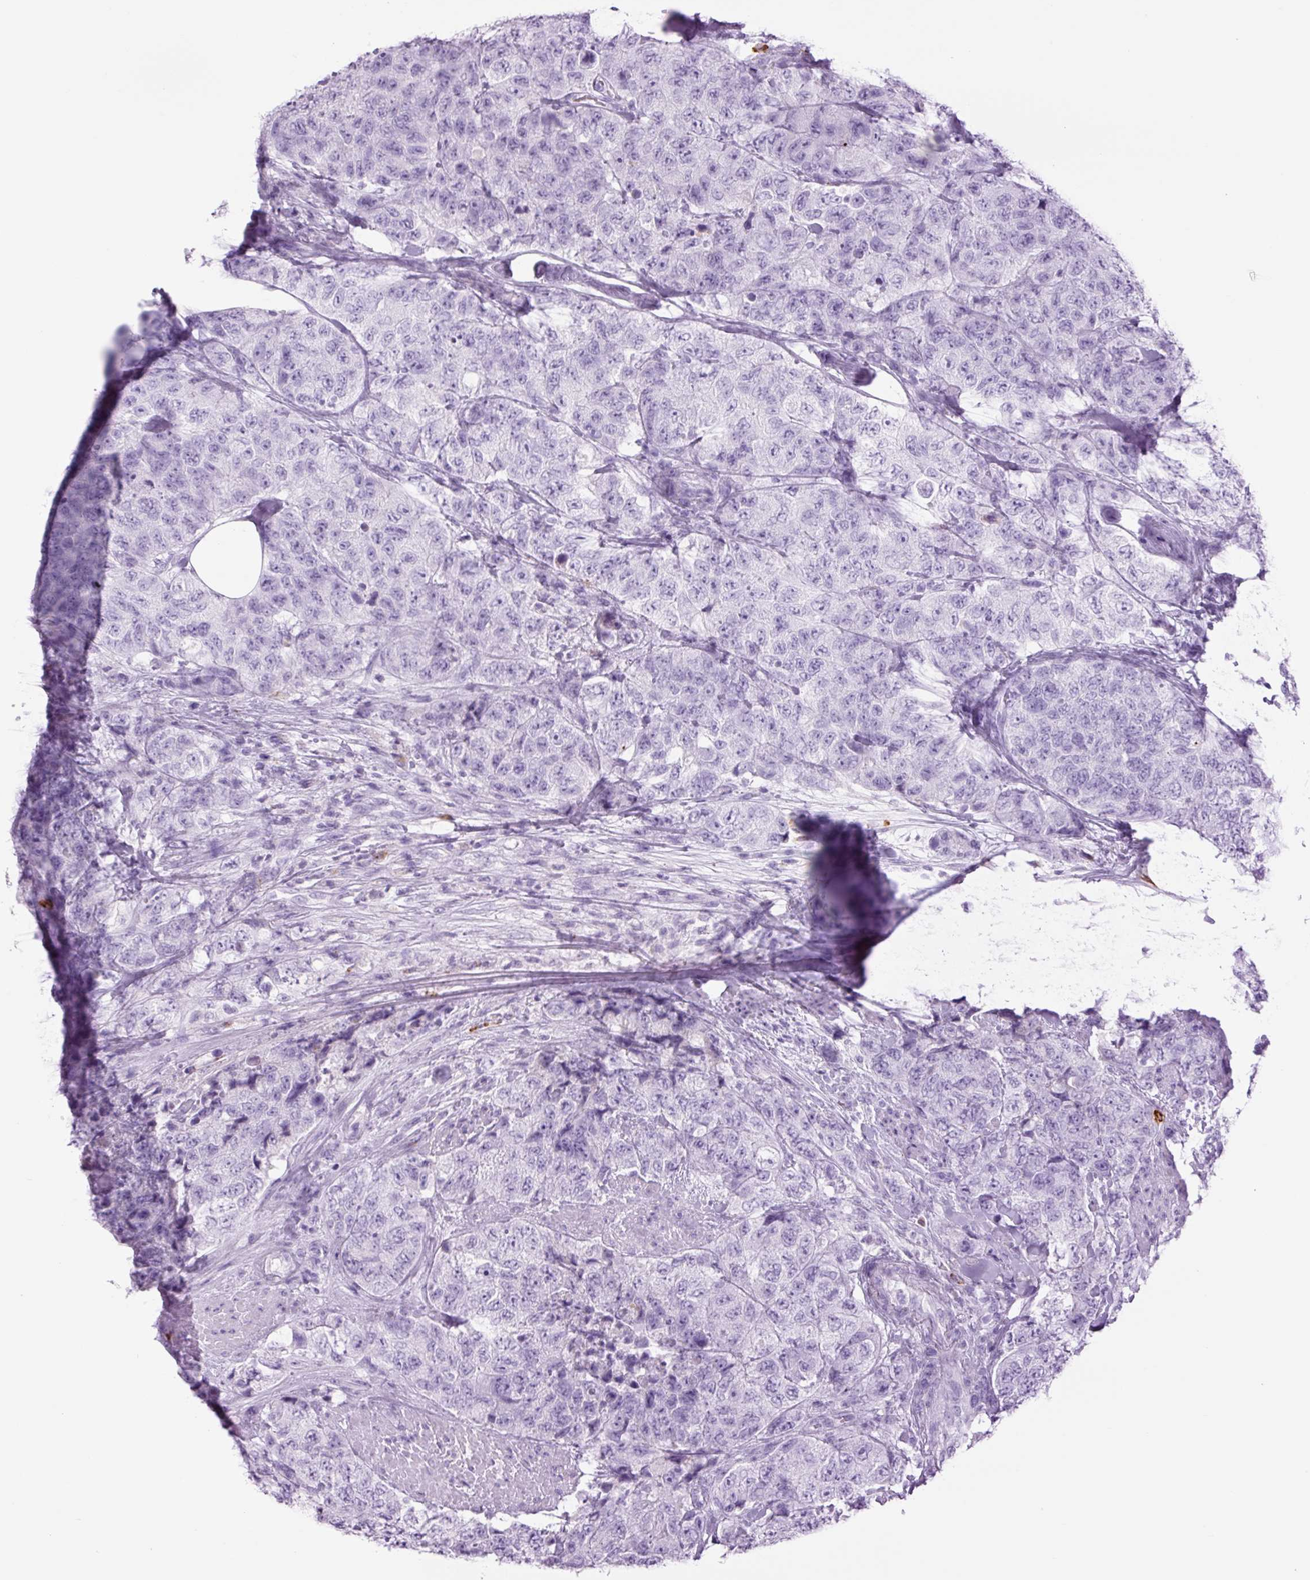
{"staining": {"intensity": "negative", "quantity": "none", "location": "none"}, "tissue": "urothelial cancer", "cell_type": "Tumor cells", "image_type": "cancer", "snomed": [{"axis": "morphology", "description": "Urothelial carcinoma, High grade"}, {"axis": "topography", "description": "Urinary bladder"}], "caption": "Micrograph shows no significant protein expression in tumor cells of urothelial cancer. (DAB immunohistochemistry, high magnification).", "gene": "LYZ", "patient": {"sex": "female", "age": 78}}